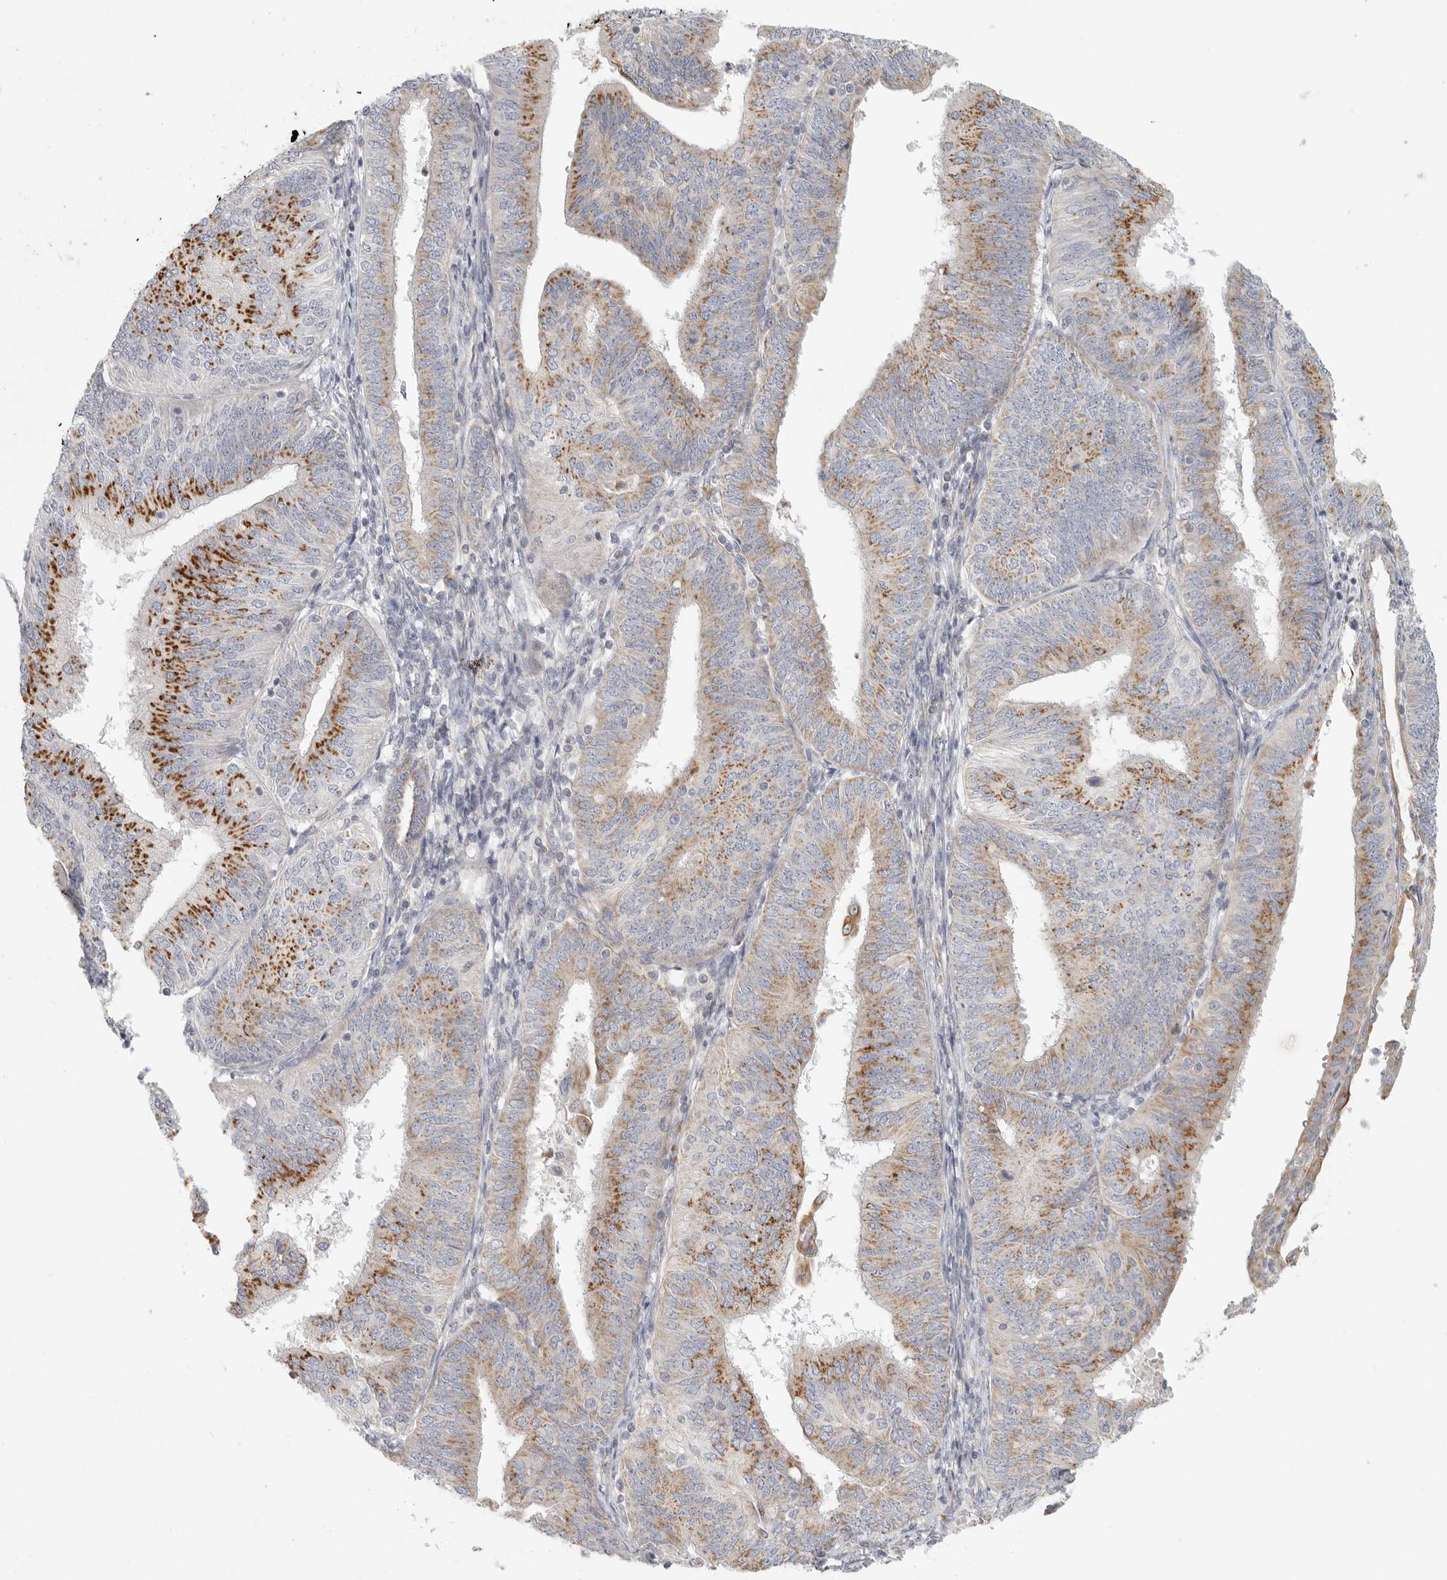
{"staining": {"intensity": "moderate", "quantity": ">75%", "location": "cytoplasmic/membranous"}, "tissue": "endometrial cancer", "cell_type": "Tumor cells", "image_type": "cancer", "snomed": [{"axis": "morphology", "description": "Adenocarcinoma, NOS"}, {"axis": "topography", "description": "Endometrium"}], "caption": "Protein expression analysis of endometrial cancer reveals moderate cytoplasmic/membranous positivity in approximately >75% of tumor cells.", "gene": "SLC25A26", "patient": {"sex": "female", "age": 58}}